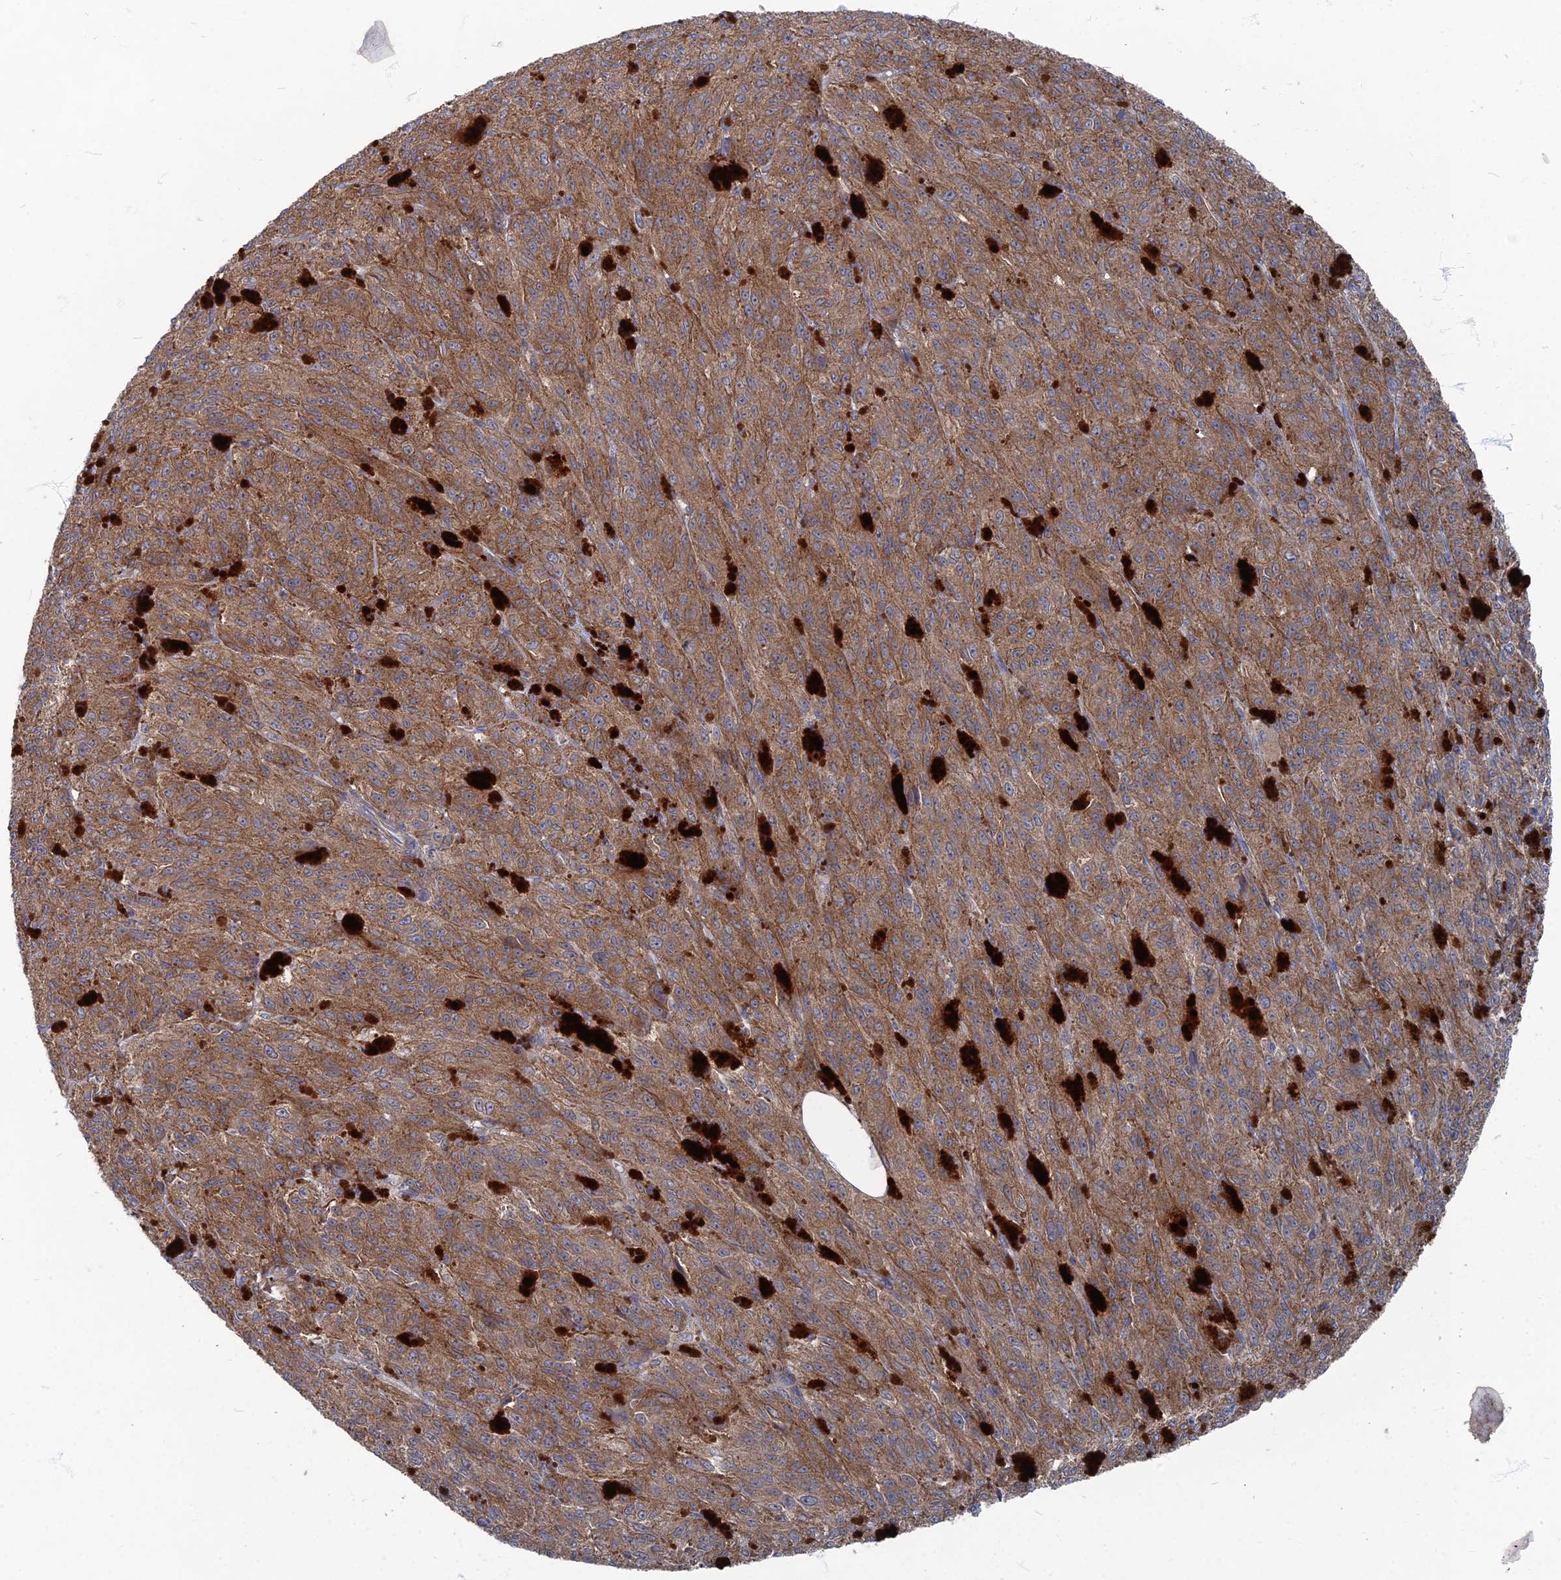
{"staining": {"intensity": "moderate", "quantity": ">75%", "location": "cytoplasmic/membranous"}, "tissue": "melanoma", "cell_type": "Tumor cells", "image_type": "cancer", "snomed": [{"axis": "morphology", "description": "Malignant melanoma, NOS"}, {"axis": "topography", "description": "Skin"}], "caption": "High-power microscopy captured an IHC micrograph of melanoma, revealing moderate cytoplasmic/membranous positivity in about >75% of tumor cells.", "gene": "PPCDC", "patient": {"sex": "female", "age": 52}}